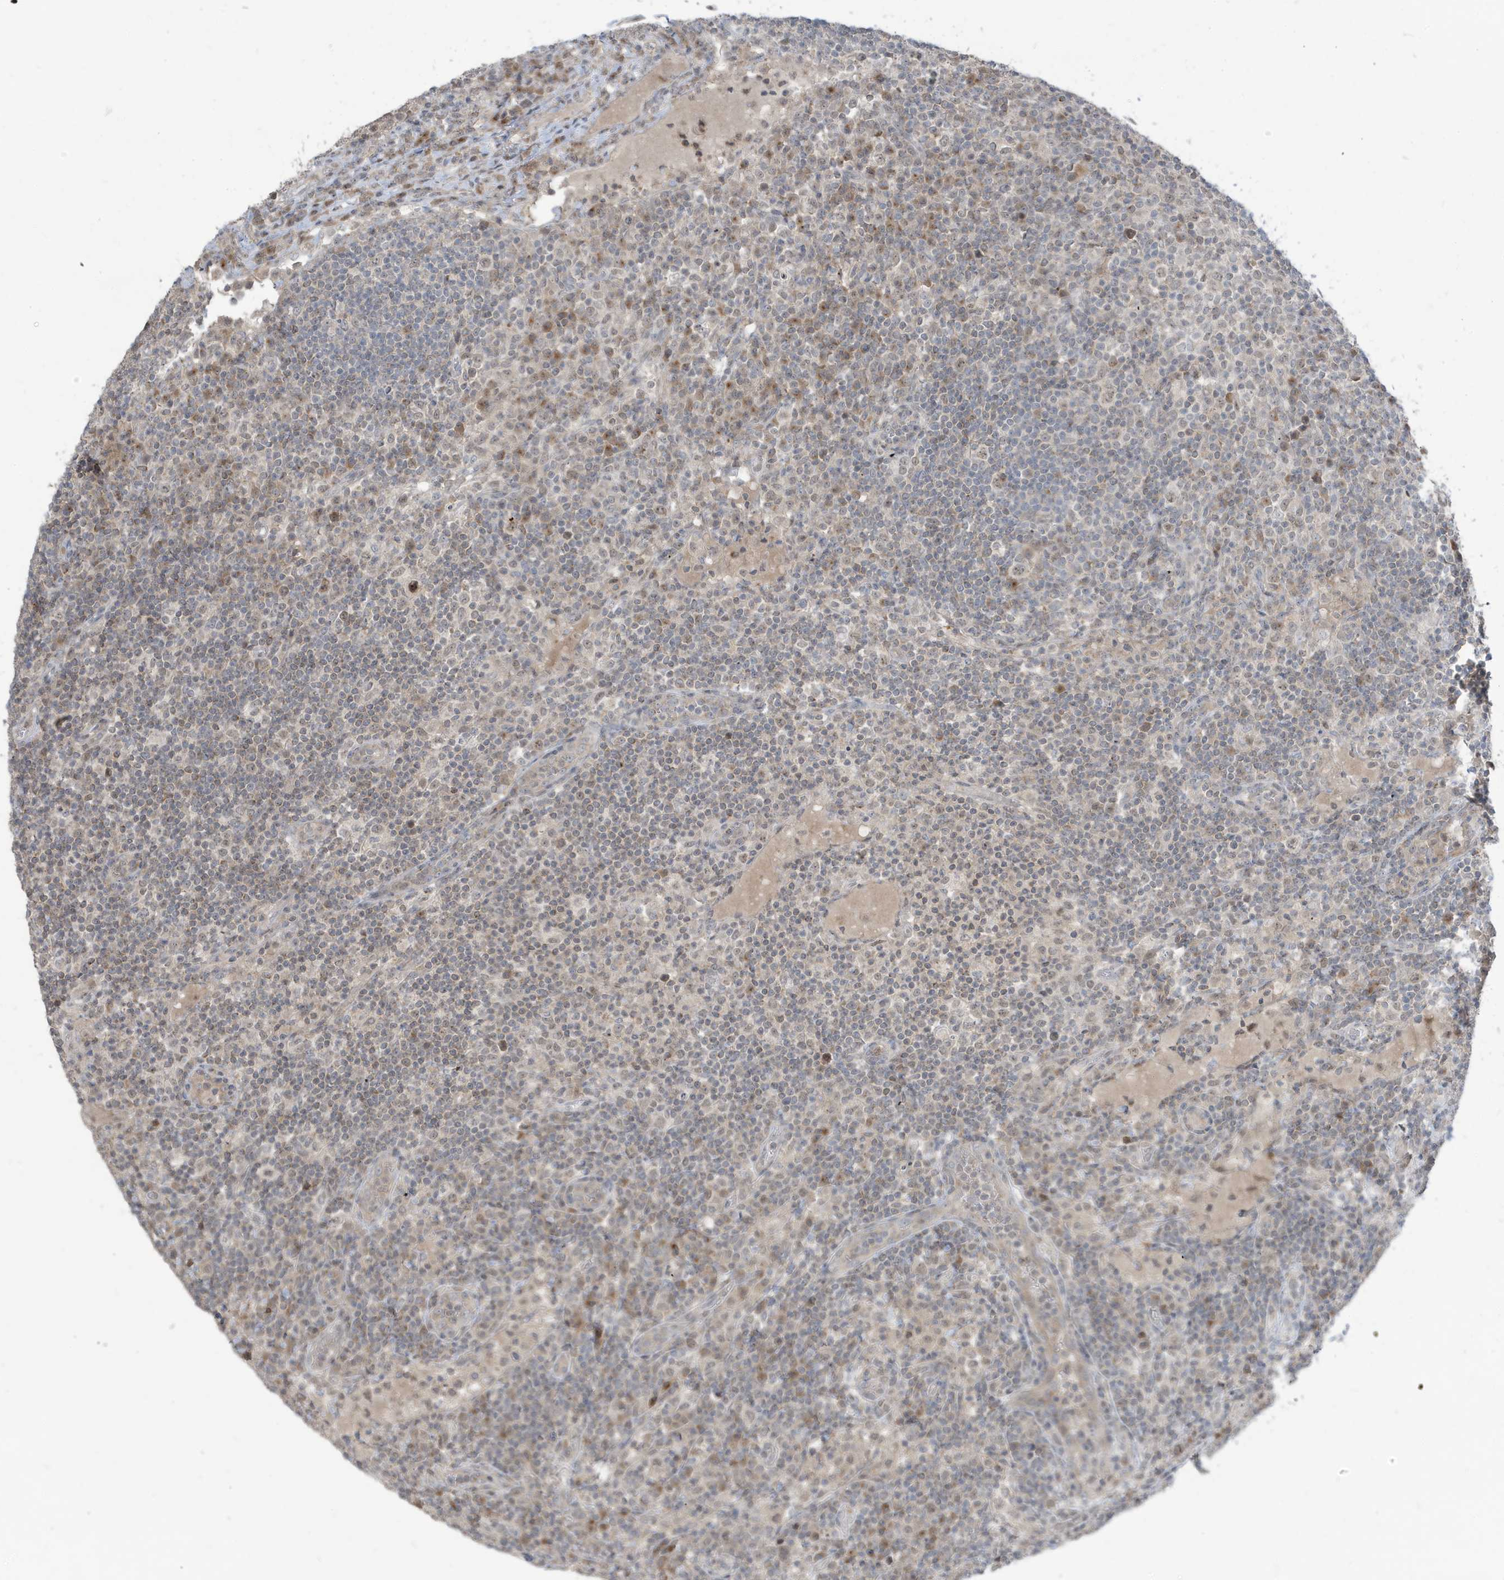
{"staining": {"intensity": "negative", "quantity": "none", "location": "none"}, "tissue": "lymph node", "cell_type": "Germinal center cells", "image_type": "normal", "snomed": [{"axis": "morphology", "description": "Normal tissue, NOS"}, {"axis": "topography", "description": "Lymph node"}], "caption": "This histopathology image is of unremarkable lymph node stained with immunohistochemistry (IHC) to label a protein in brown with the nuclei are counter-stained blue. There is no expression in germinal center cells. Brightfield microscopy of immunohistochemistry (IHC) stained with DAB (3,3'-diaminobenzidine) (brown) and hematoxylin (blue), captured at high magnification.", "gene": "PRRT3", "patient": {"sex": "female", "age": 53}}